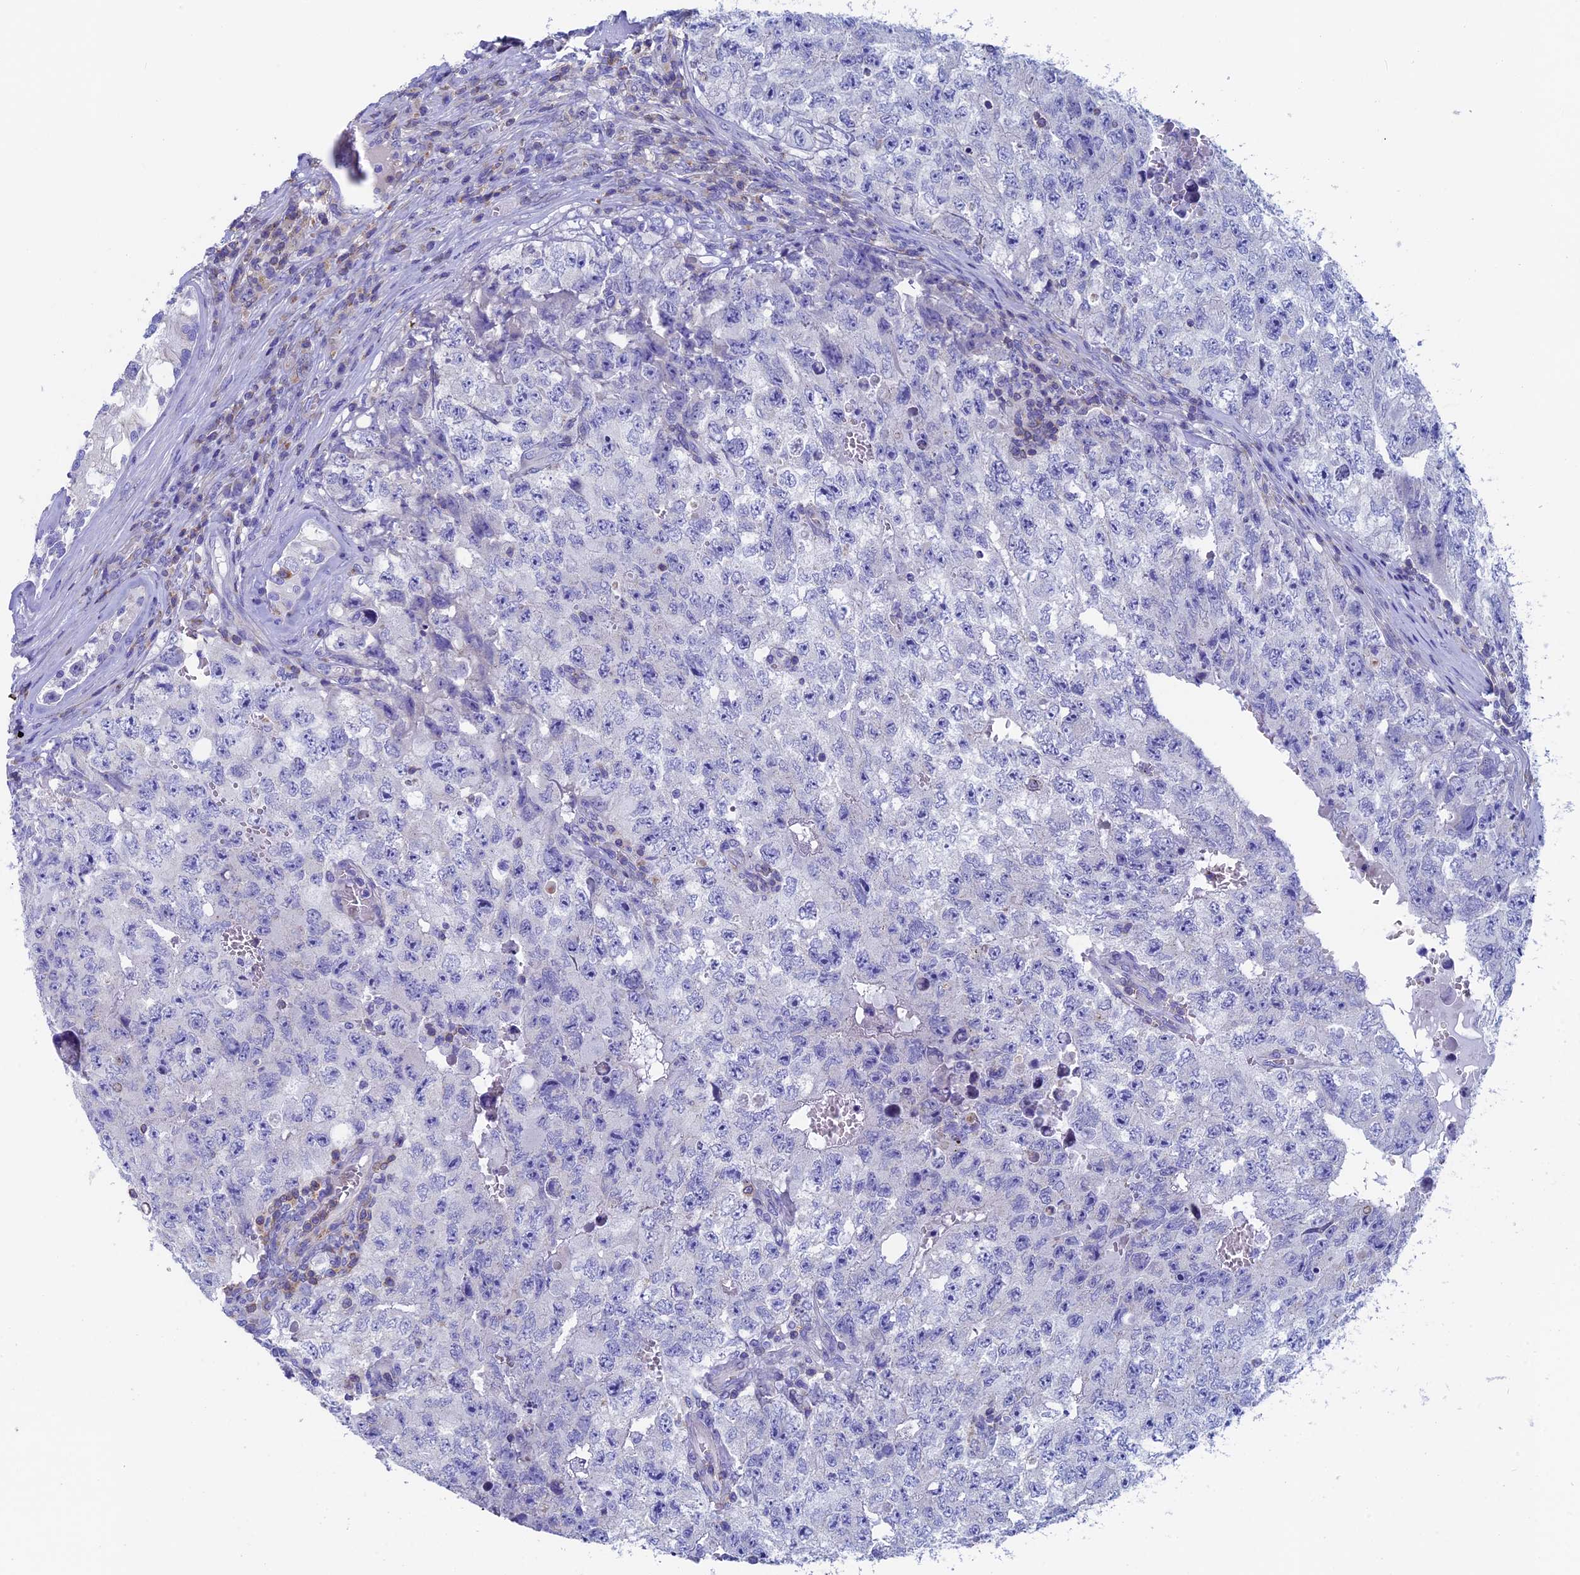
{"staining": {"intensity": "negative", "quantity": "none", "location": "none"}, "tissue": "testis cancer", "cell_type": "Tumor cells", "image_type": "cancer", "snomed": [{"axis": "morphology", "description": "Carcinoma, Embryonal, NOS"}, {"axis": "topography", "description": "Testis"}], "caption": "Immunohistochemical staining of testis cancer reveals no significant expression in tumor cells.", "gene": "SEPTIN1", "patient": {"sex": "male", "age": 17}}